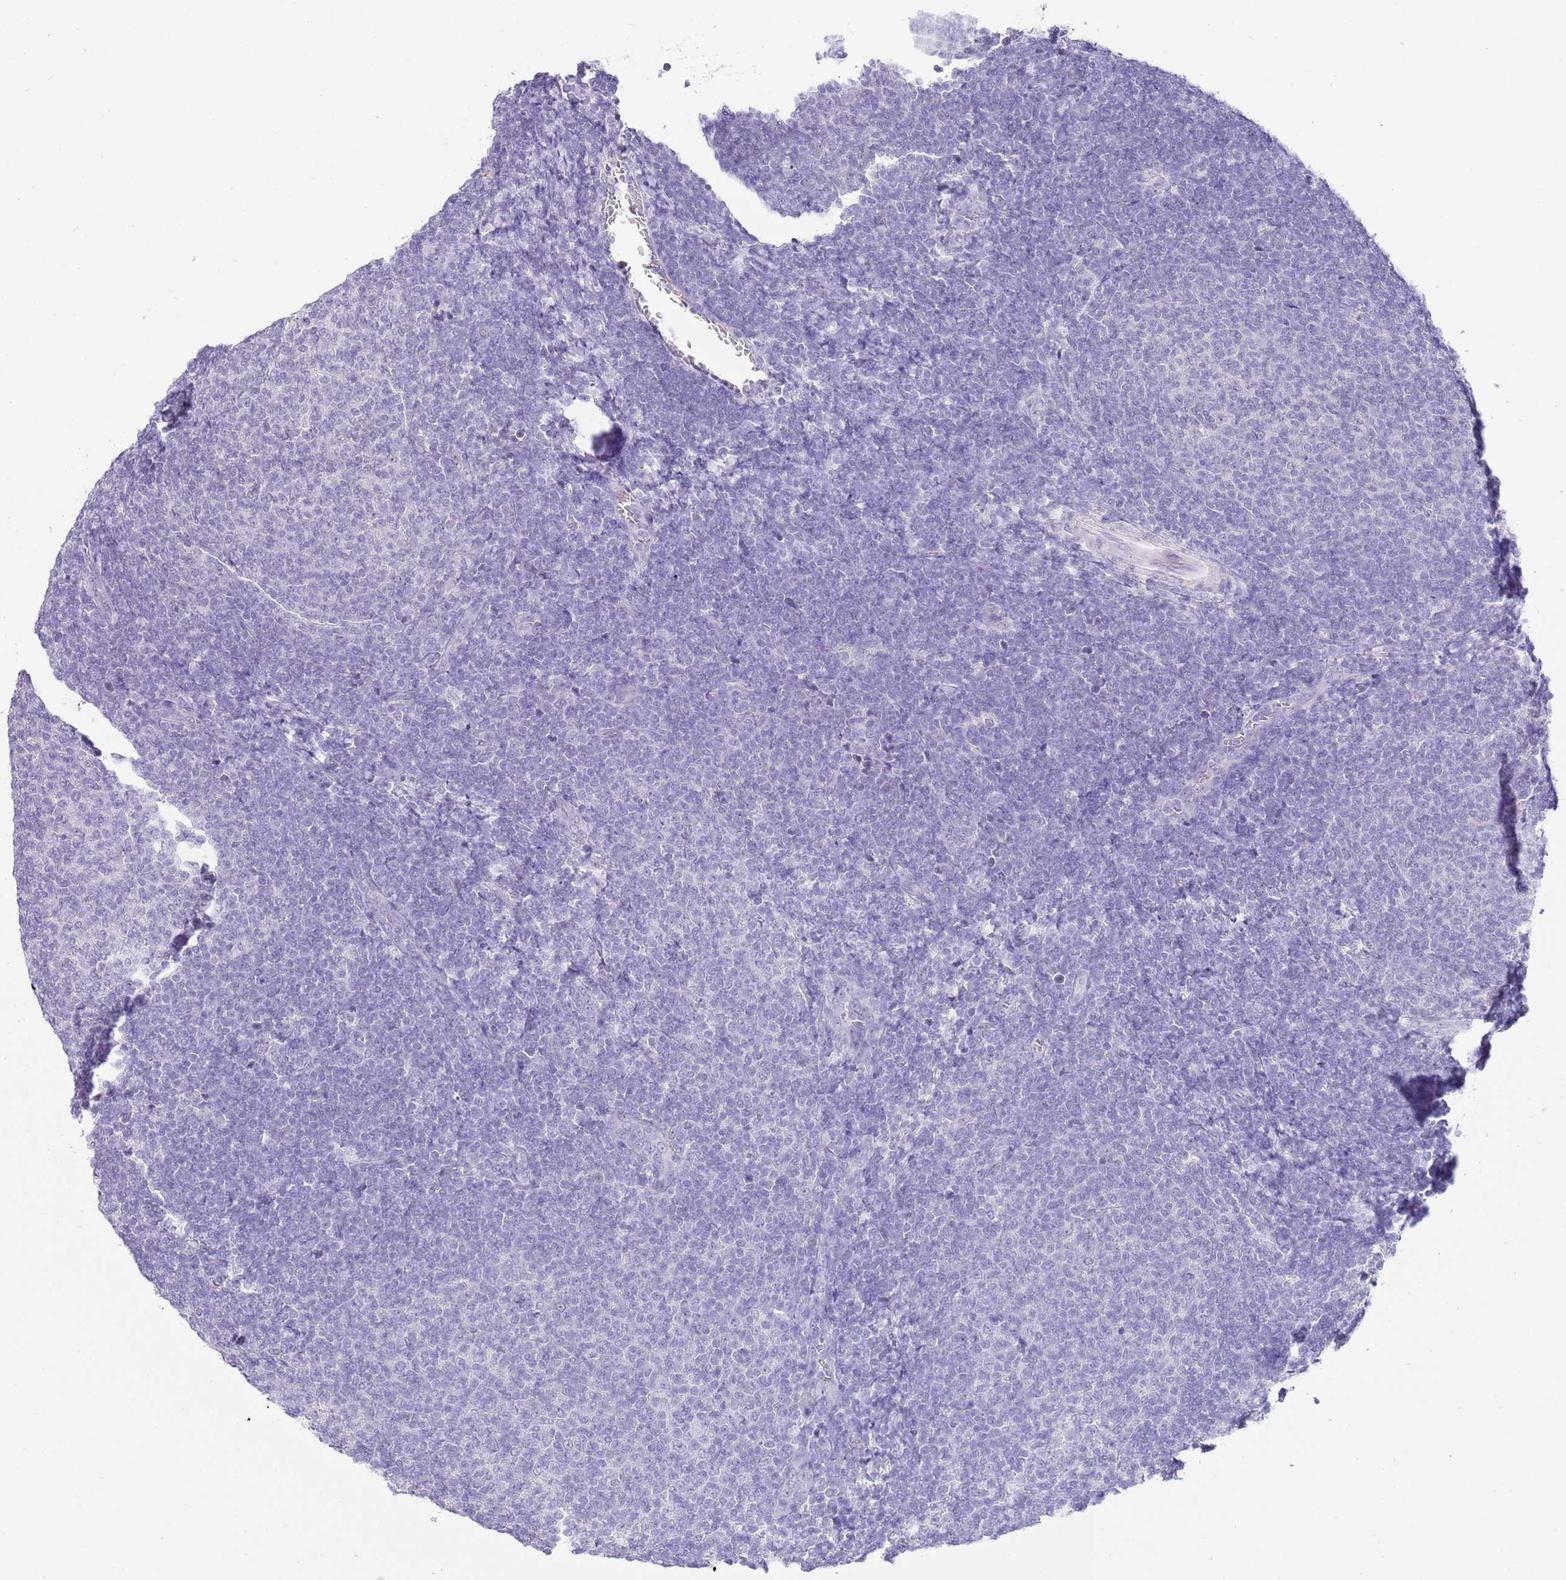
{"staining": {"intensity": "negative", "quantity": "none", "location": "none"}, "tissue": "lymphoma", "cell_type": "Tumor cells", "image_type": "cancer", "snomed": [{"axis": "morphology", "description": "Malignant lymphoma, non-Hodgkin's type, Low grade"}, {"axis": "topography", "description": "Lymph node"}], "caption": "Immunohistochemistry of human lymphoma displays no positivity in tumor cells.", "gene": "MIDN", "patient": {"sex": "male", "age": 66}}